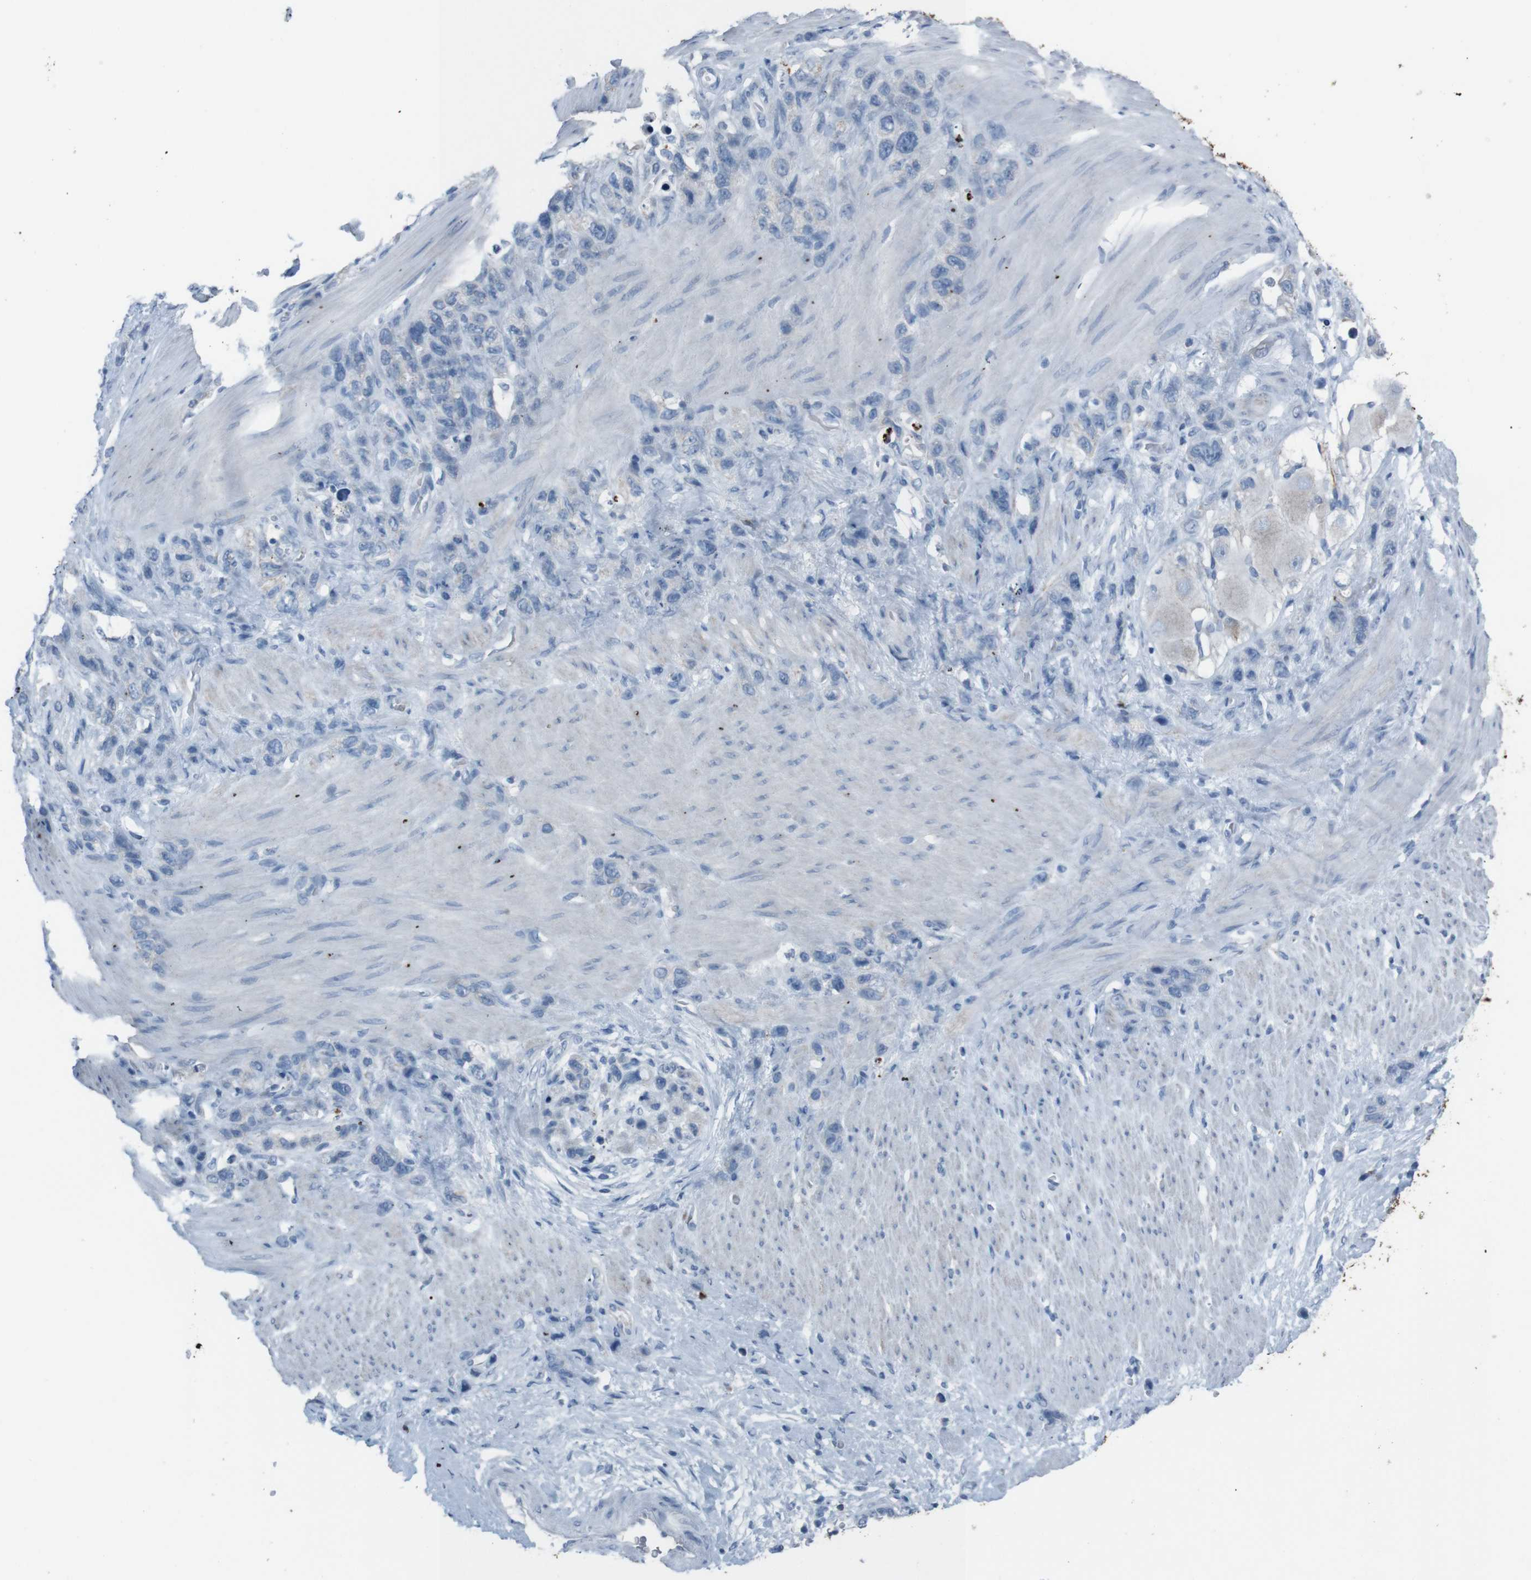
{"staining": {"intensity": "negative", "quantity": "none", "location": "none"}, "tissue": "stomach cancer", "cell_type": "Tumor cells", "image_type": "cancer", "snomed": [{"axis": "morphology", "description": "Adenocarcinoma, NOS"}, {"axis": "morphology", "description": "Adenocarcinoma, High grade"}, {"axis": "topography", "description": "Stomach, upper"}, {"axis": "topography", "description": "Stomach, lower"}], "caption": "Immunohistochemical staining of stomach cancer (high-grade adenocarcinoma) shows no significant staining in tumor cells.", "gene": "ST6GAL1", "patient": {"sex": "female", "age": 65}}